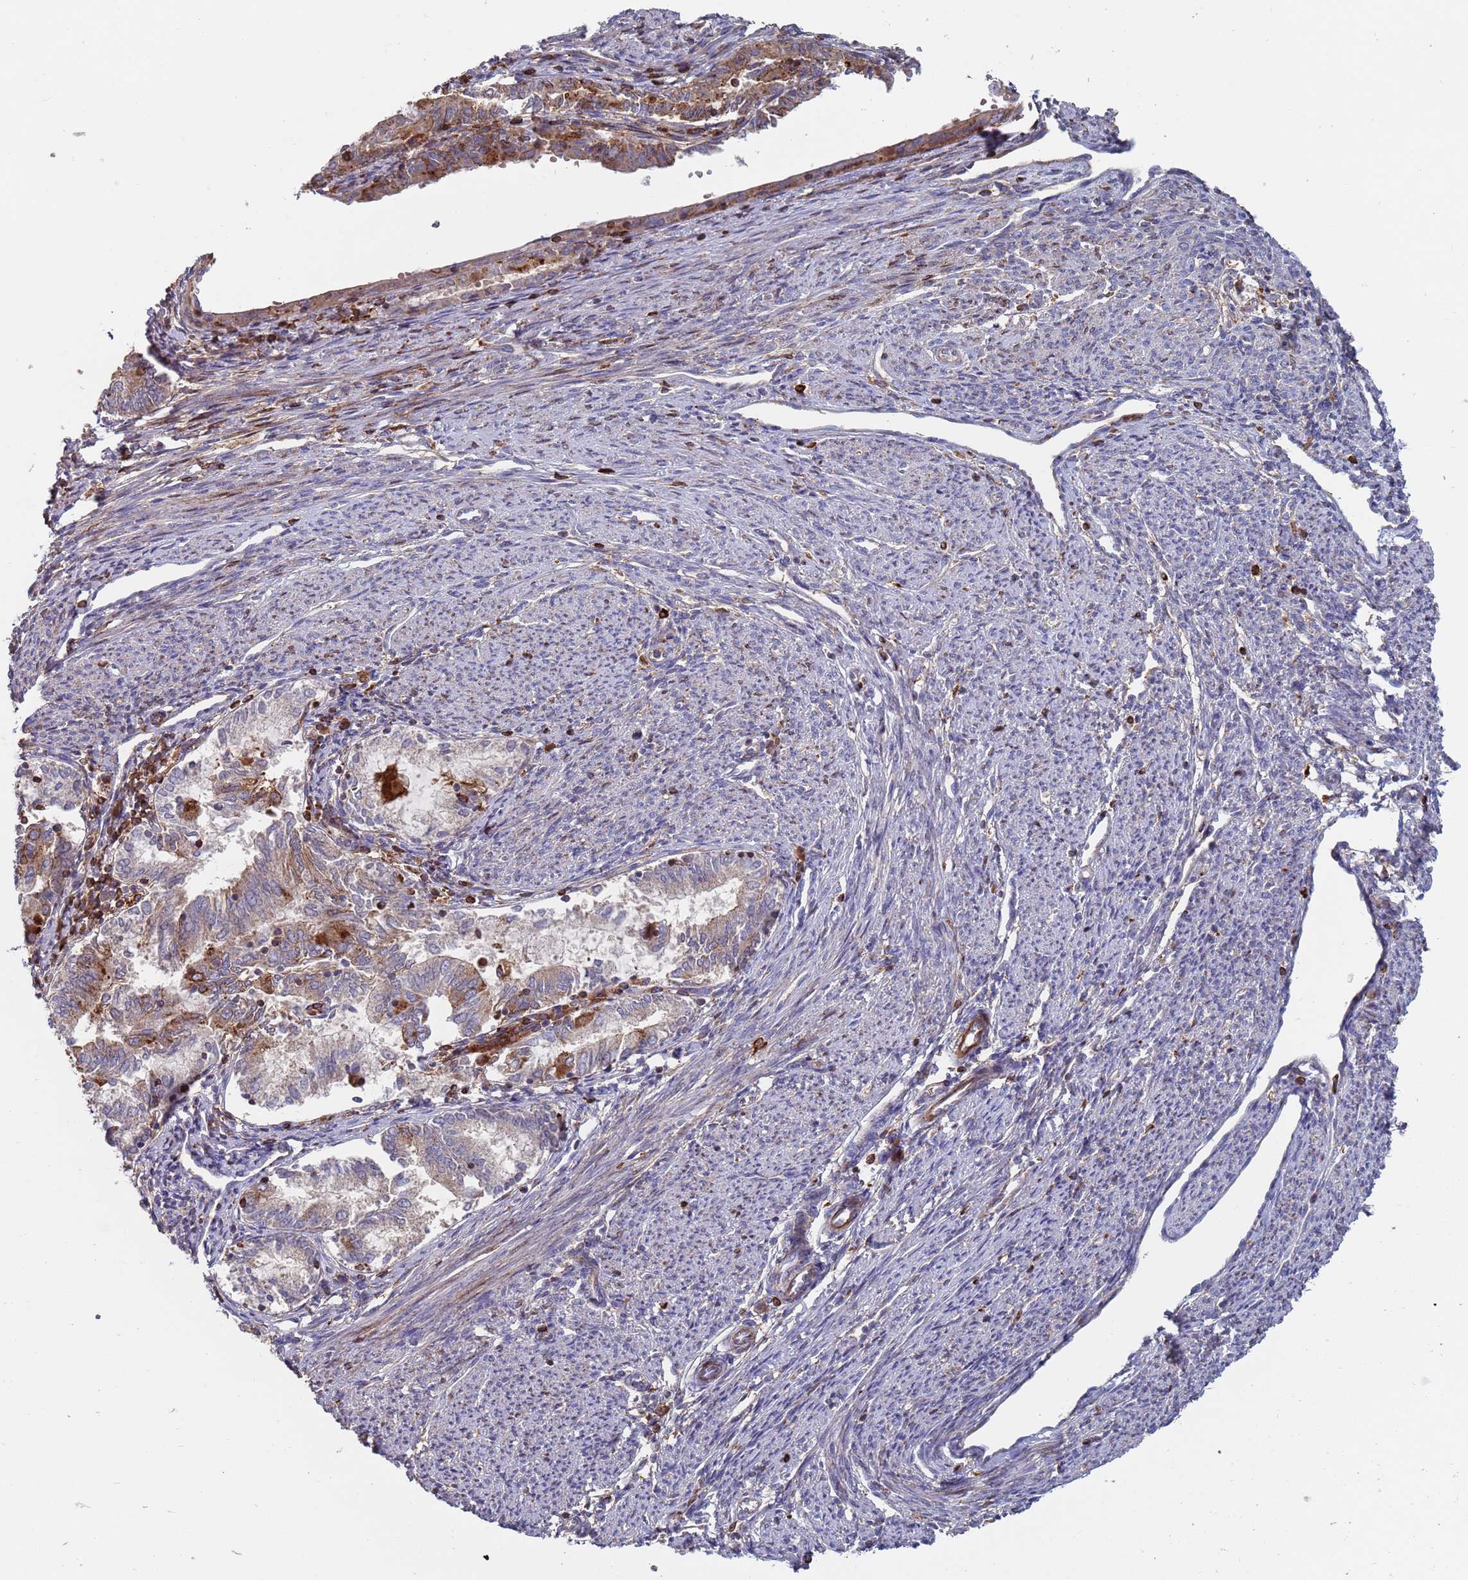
{"staining": {"intensity": "moderate", "quantity": "<25%", "location": "cytoplasmic/membranous"}, "tissue": "endometrial cancer", "cell_type": "Tumor cells", "image_type": "cancer", "snomed": [{"axis": "morphology", "description": "Adenocarcinoma, NOS"}, {"axis": "topography", "description": "Endometrium"}], "caption": "A photomicrograph showing moderate cytoplasmic/membranous expression in about <25% of tumor cells in endometrial adenocarcinoma, as visualized by brown immunohistochemical staining.", "gene": "MALRD1", "patient": {"sex": "female", "age": 79}}